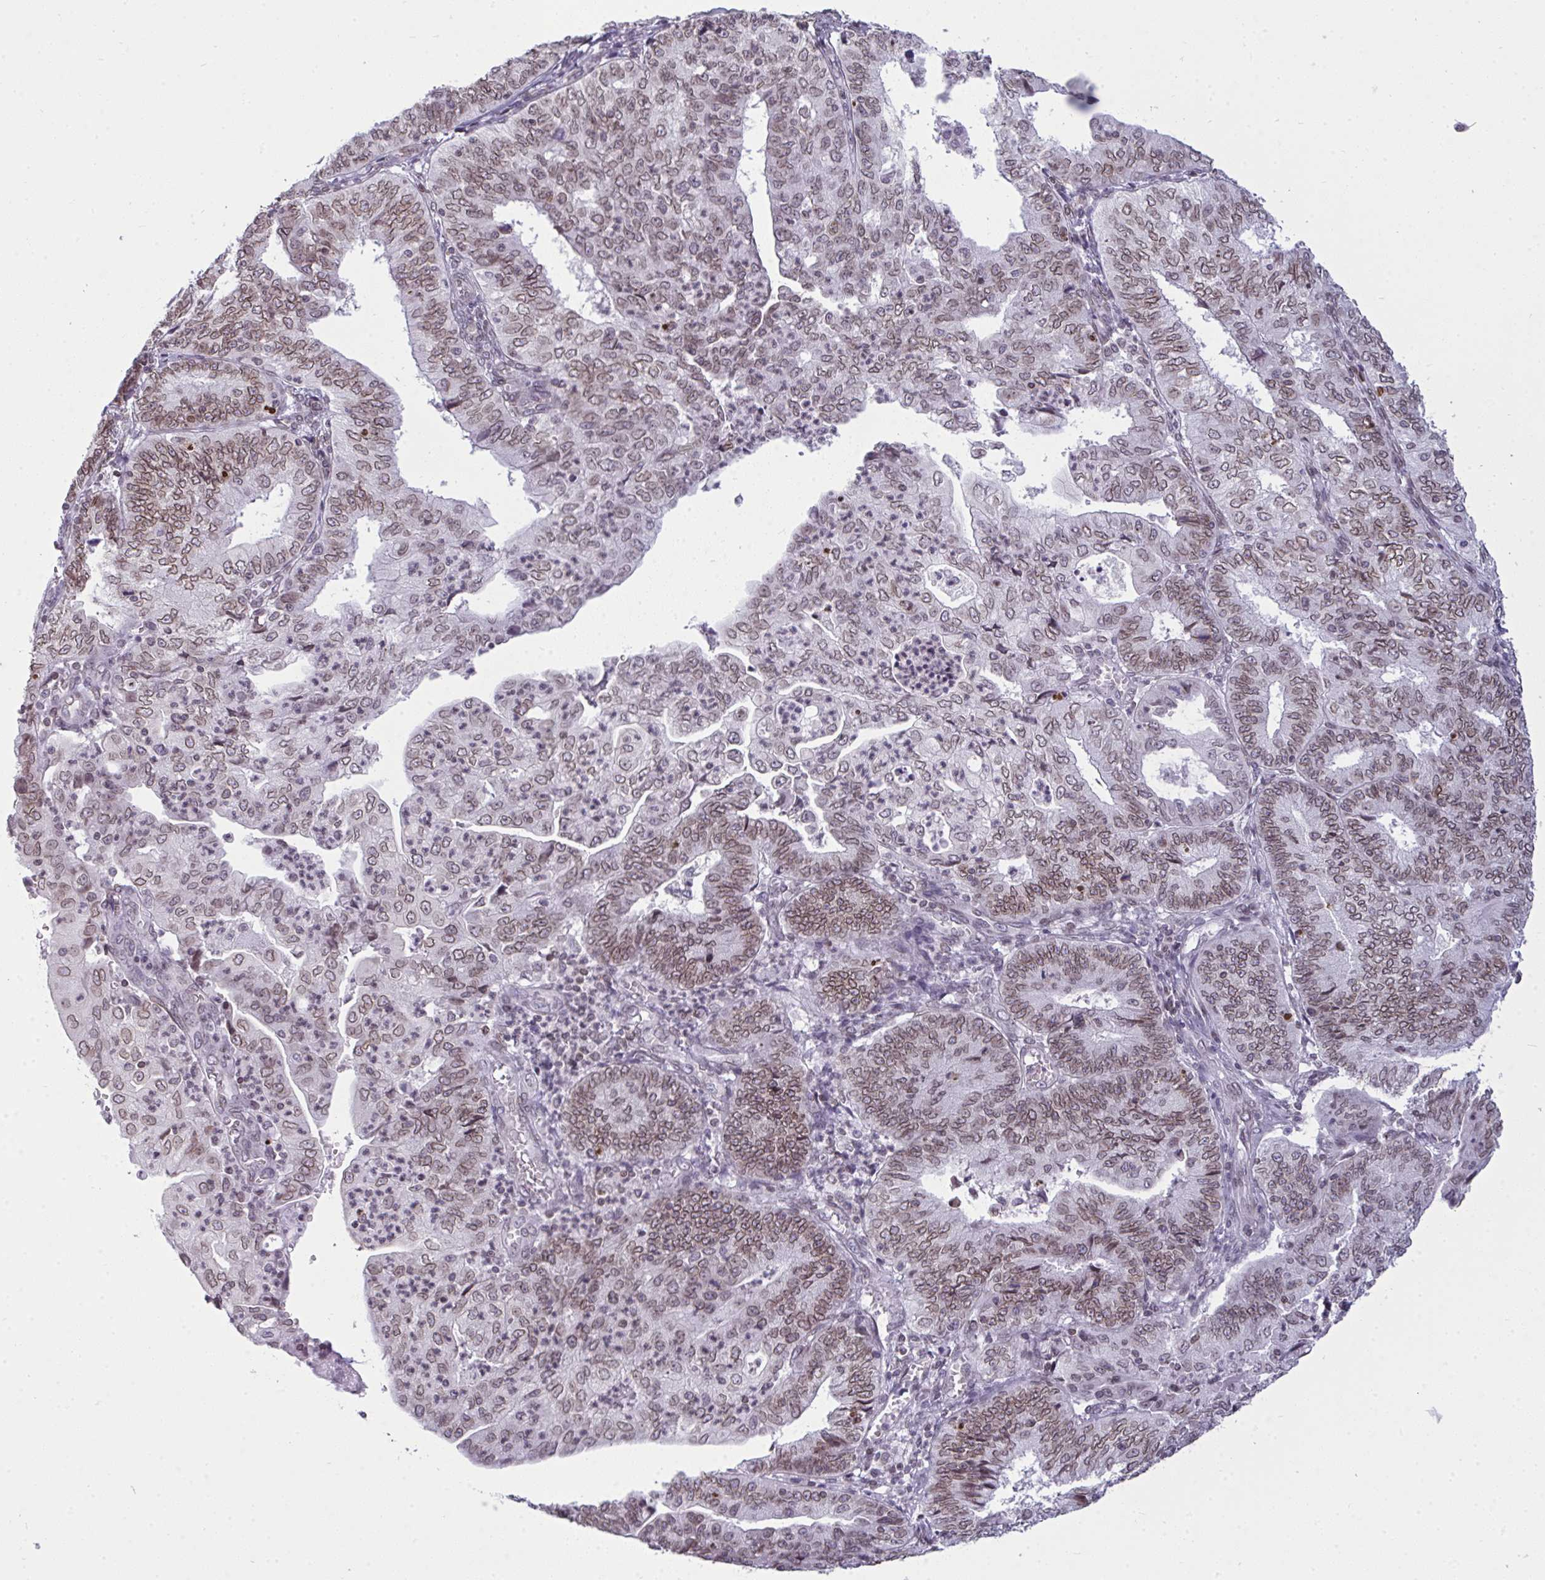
{"staining": {"intensity": "weak", "quantity": ">75%", "location": "cytoplasmic/membranous,nuclear"}, "tissue": "endometrial cancer", "cell_type": "Tumor cells", "image_type": "cancer", "snomed": [{"axis": "morphology", "description": "Adenocarcinoma, NOS"}, {"axis": "topography", "description": "Endometrium"}], "caption": "Protein staining of endometrial cancer (adenocarcinoma) tissue demonstrates weak cytoplasmic/membranous and nuclear positivity in about >75% of tumor cells.", "gene": "LMNB2", "patient": {"sex": "female", "age": 56}}